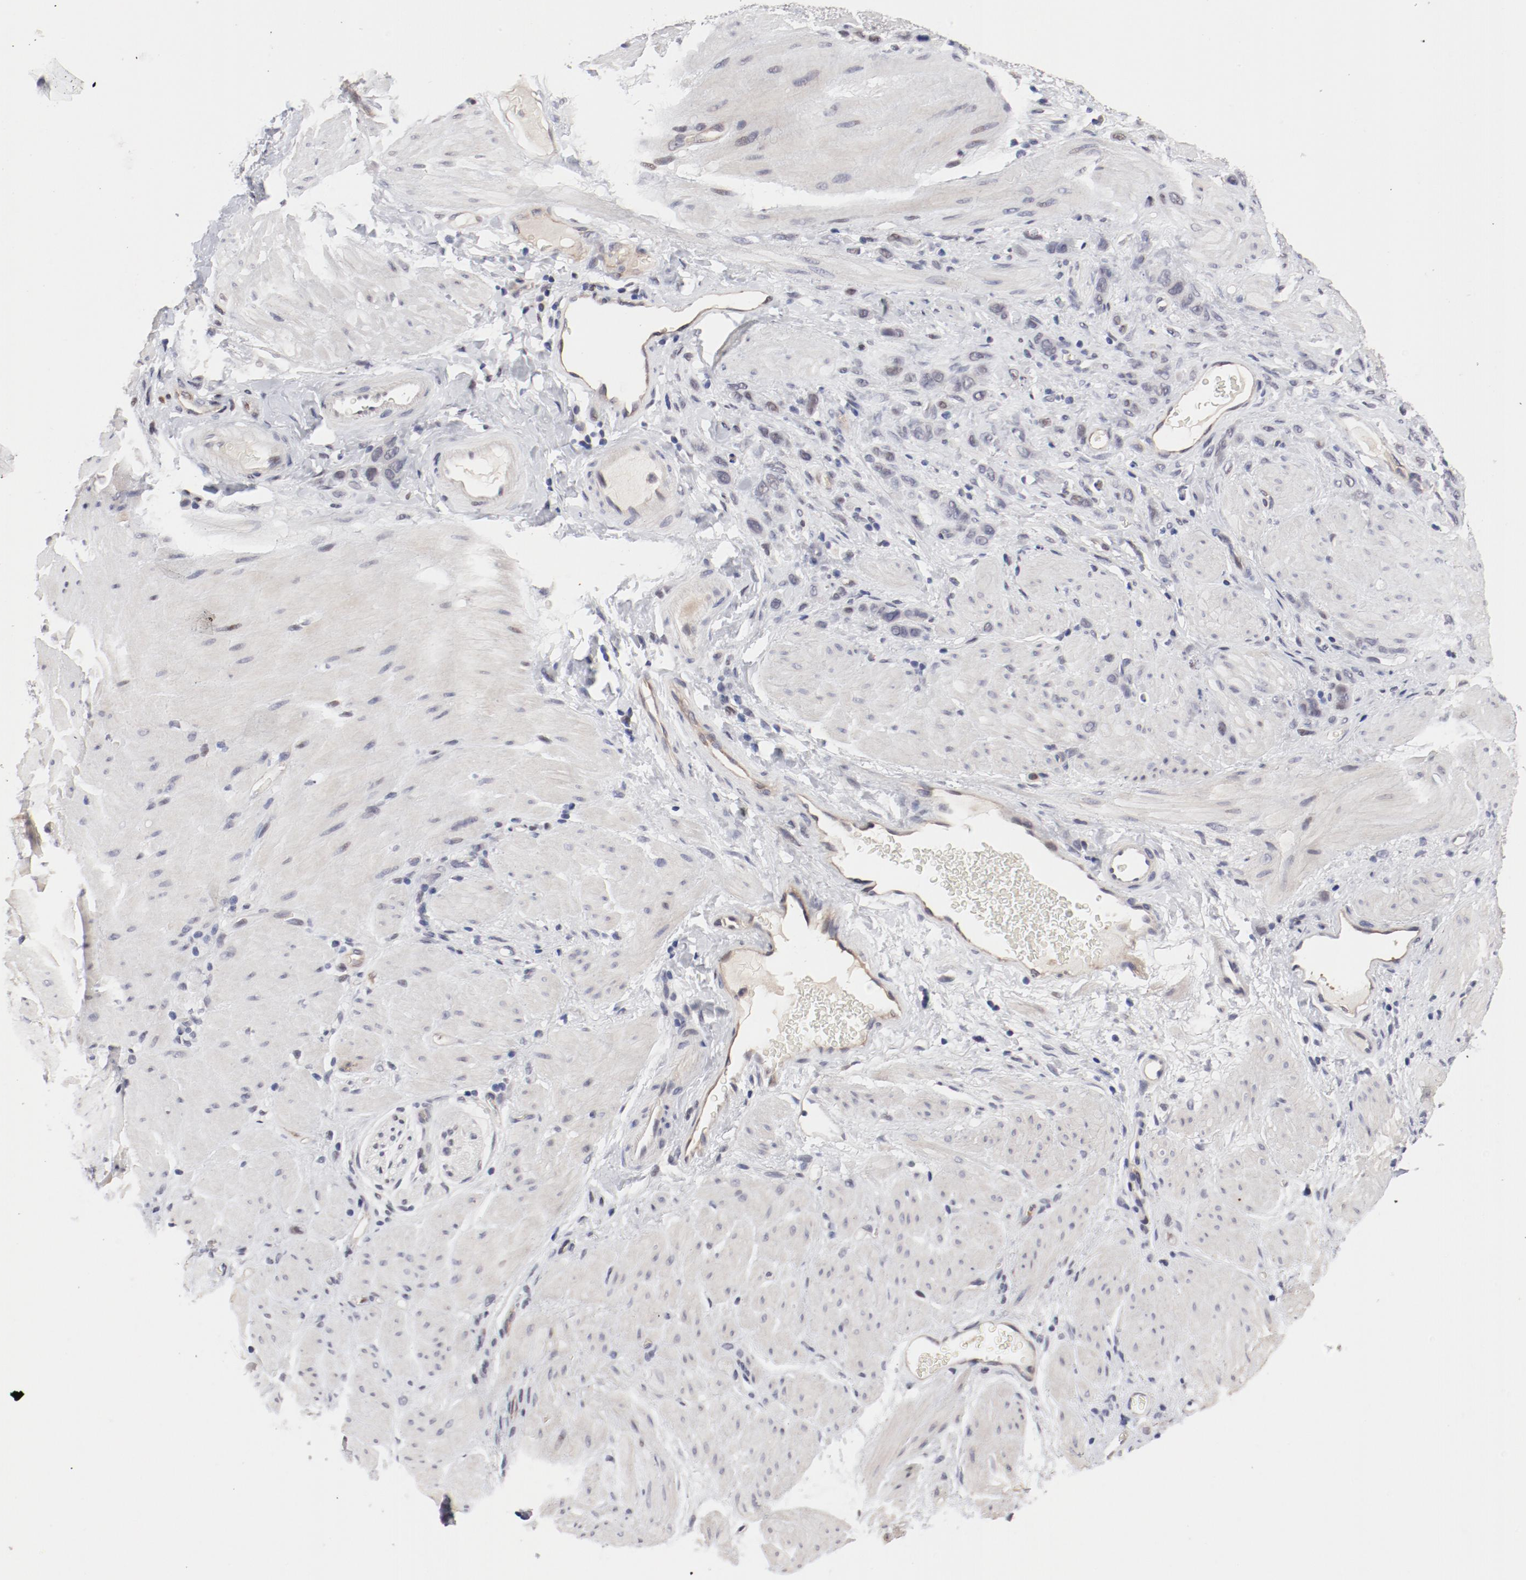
{"staining": {"intensity": "negative", "quantity": "none", "location": "none"}, "tissue": "stomach cancer", "cell_type": "Tumor cells", "image_type": "cancer", "snomed": [{"axis": "morphology", "description": "Normal tissue, NOS"}, {"axis": "morphology", "description": "Adenocarcinoma, NOS"}, {"axis": "topography", "description": "Stomach"}], "caption": "Immunohistochemistry (IHC) micrograph of neoplastic tissue: human stomach cancer stained with DAB (3,3'-diaminobenzidine) displays no significant protein expression in tumor cells. (Brightfield microscopy of DAB immunohistochemistry at high magnification).", "gene": "FSCB", "patient": {"sex": "male", "age": 82}}